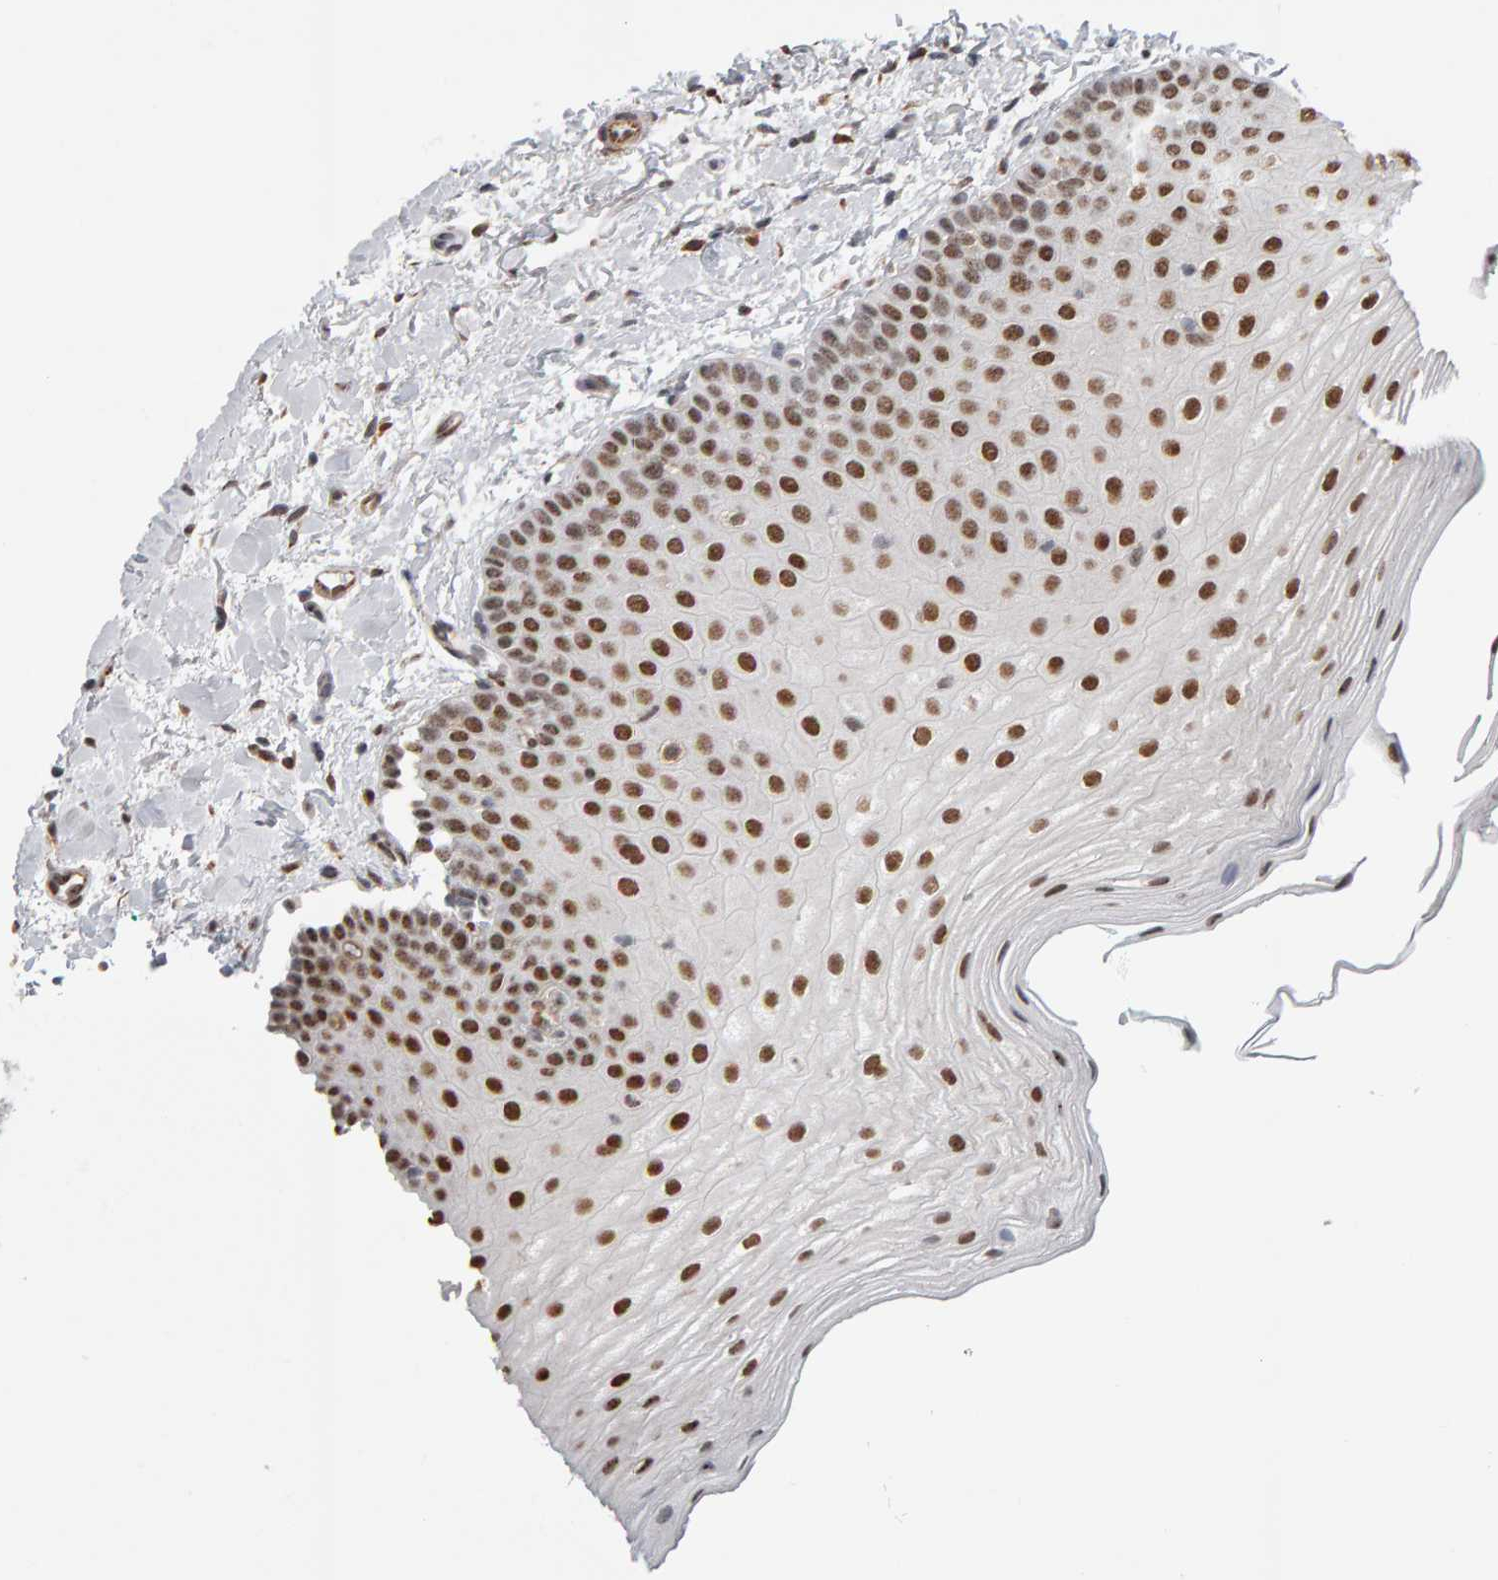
{"staining": {"intensity": "strong", "quantity": ">75%", "location": "nuclear"}, "tissue": "oral mucosa", "cell_type": "Squamous epithelial cells", "image_type": "normal", "snomed": [{"axis": "morphology", "description": "Normal tissue, NOS"}, {"axis": "topography", "description": "Skin"}, {"axis": "topography", "description": "Oral tissue"}], "caption": "Protein staining of unremarkable oral mucosa exhibits strong nuclear staining in approximately >75% of squamous epithelial cells.", "gene": "ATF7IP", "patient": {"sex": "male", "age": 84}}